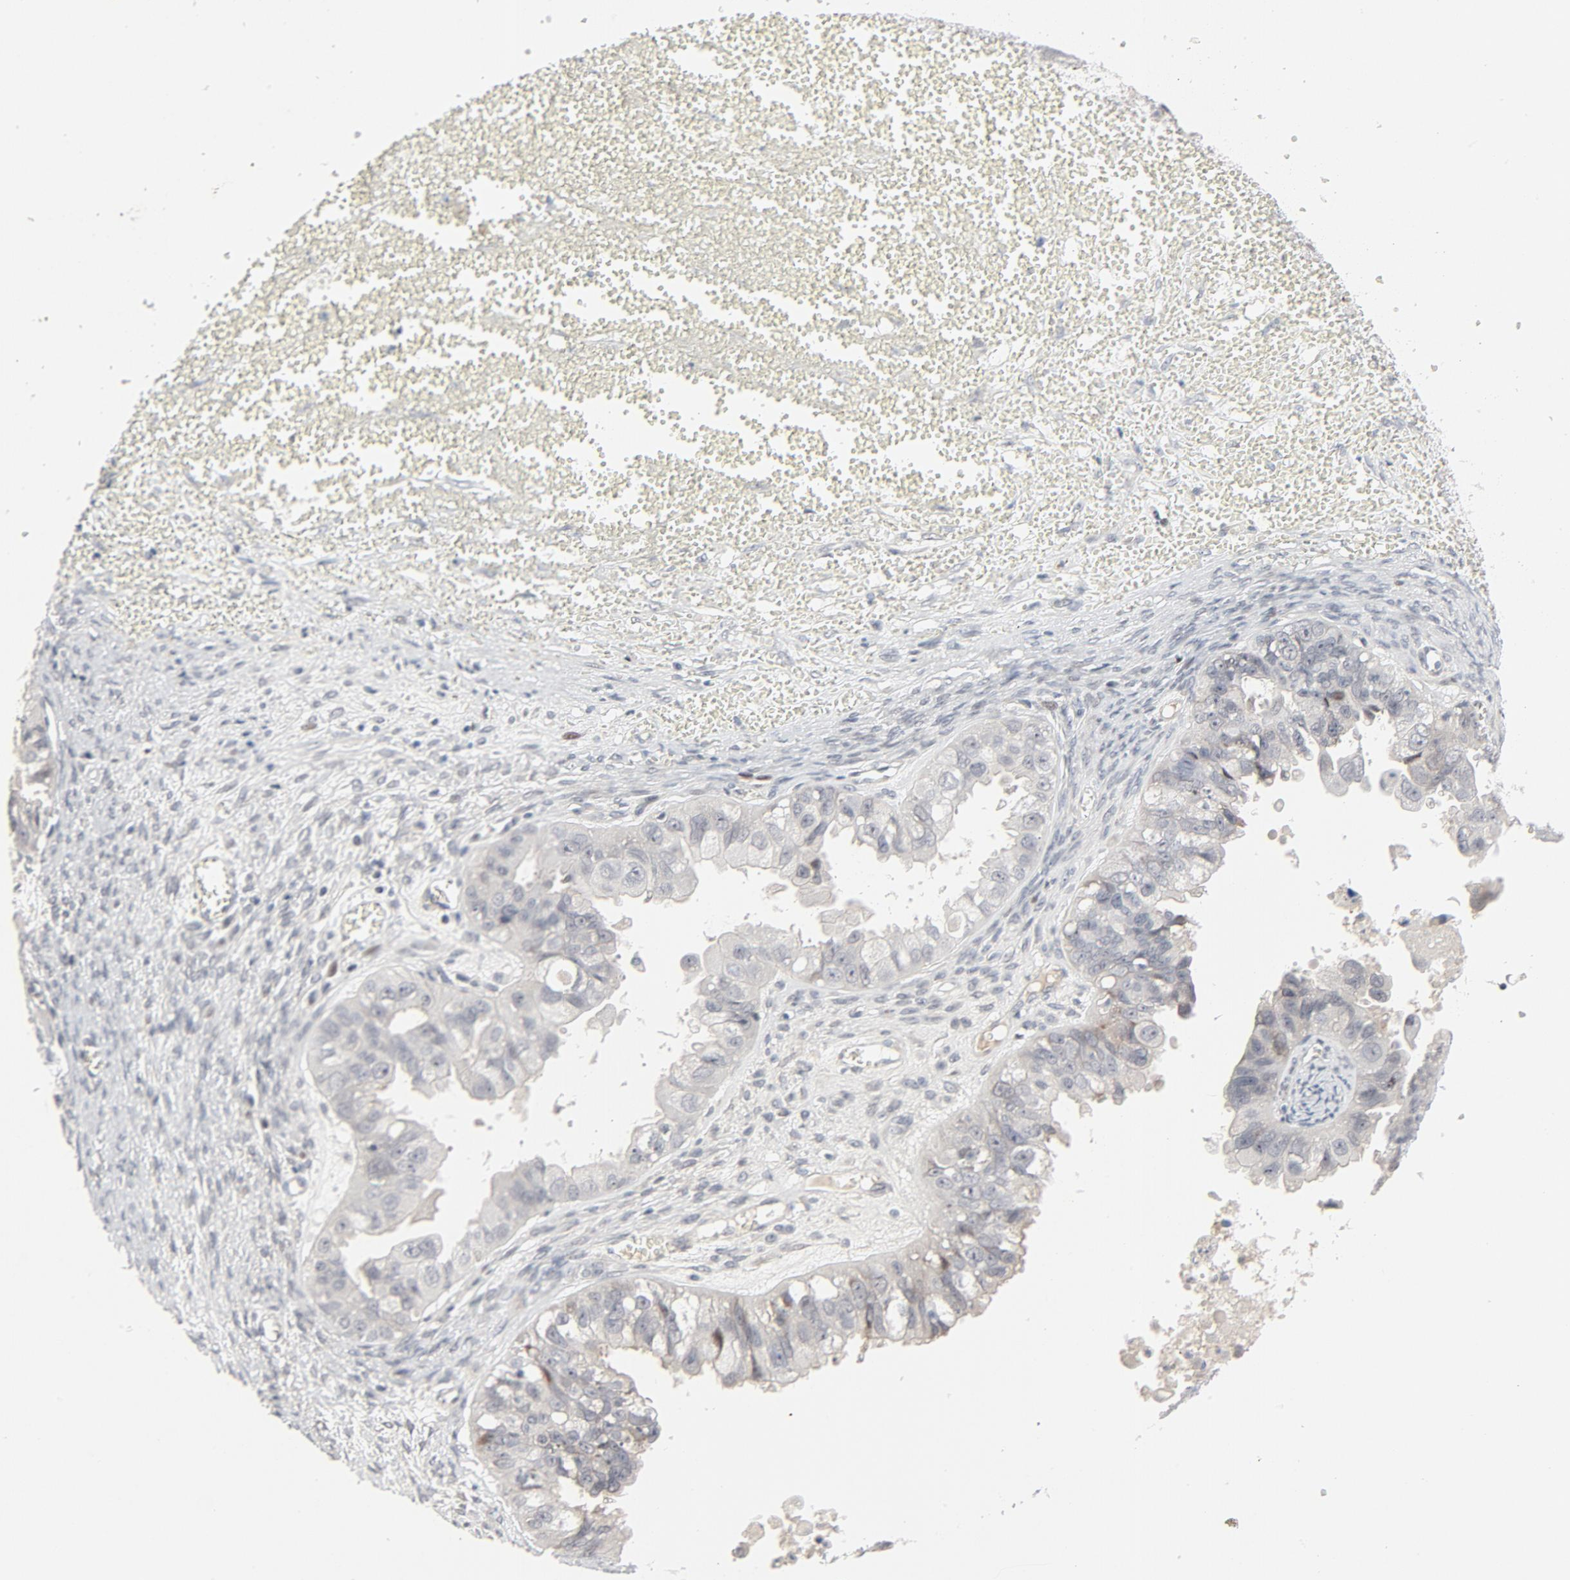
{"staining": {"intensity": "negative", "quantity": "none", "location": "none"}, "tissue": "ovarian cancer", "cell_type": "Tumor cells", "image_type": "cancer", "snomed": [{"axis": "morphology", "description": "Carcinoma, endometroid"}, {"axis": "topography", "description": "Ovary"}], "caption": "An immunohistochemistry image of endometroid carcinoma (ovarian) is shown. There is no staining in tumor cells of endometroid carcinoma (ovarian). Brightfield microscopy of immunohistochemistry (IHC) stained with DAB (3,3'-diaminobenzidine) (brown) and hematoxylin (blue), captured at high magnification.", "gene": "FSCB", "patient": {"sex": "female", "age": 85}}